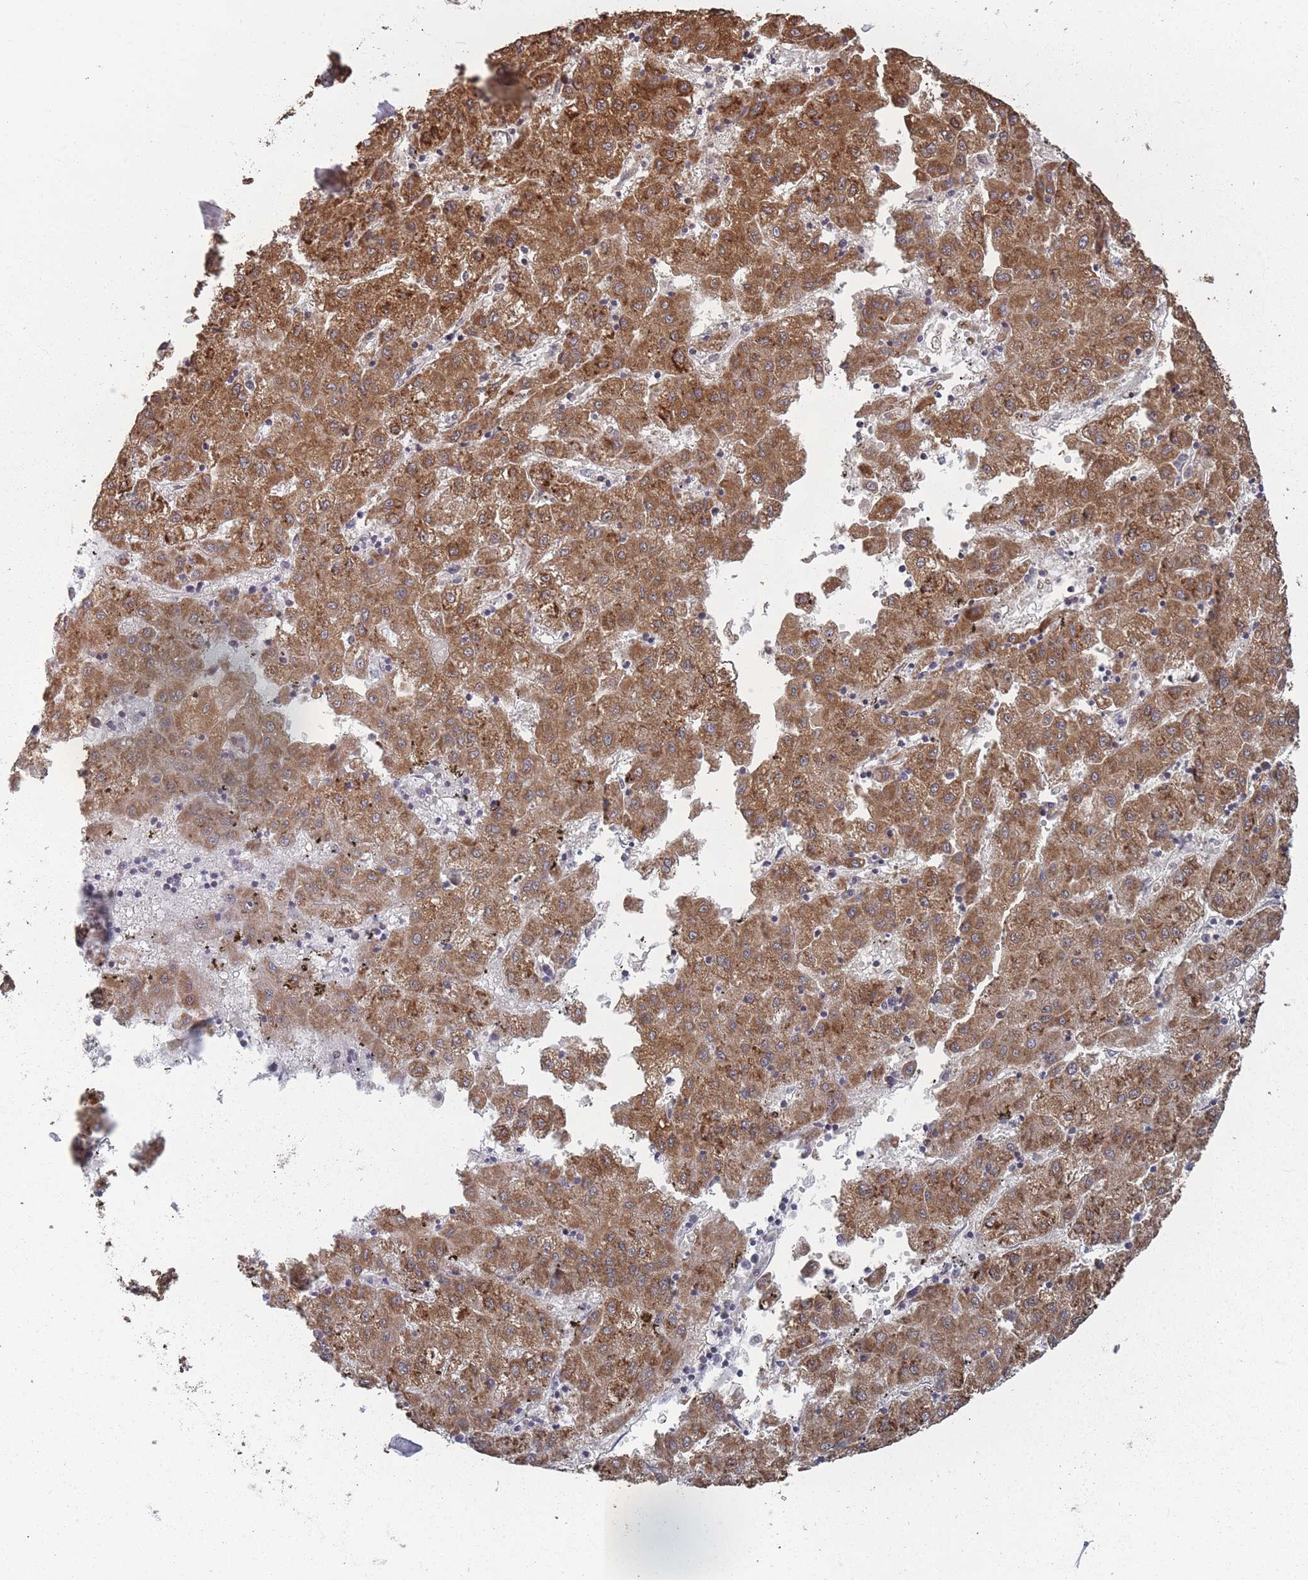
{"staining": {"intensity": "moderate", "quantity": ">75%", "location": "cytoplasmic/membranous"}, "tissue": "liver cancer", "cell_type": "Tumor cells", "image_type": "cancer", "snomed": [{"axis": "morphology", "description": "Carcinoma, Hepatocellular, NOS"}, {"axis": "topography", "description": "Liver"}], "caption": "Hepatocellular carcinoma (liver) tissue demonstrates moderate cytoplasmic/membranous staining in approximately >75% of tumor cells Using DAB (brown) and hematoxylin (blue) stains, captured at high magnification using brightfield microscopy.", "gene": "PSMB3", "patient": {"sex": "male", "age": 72}}